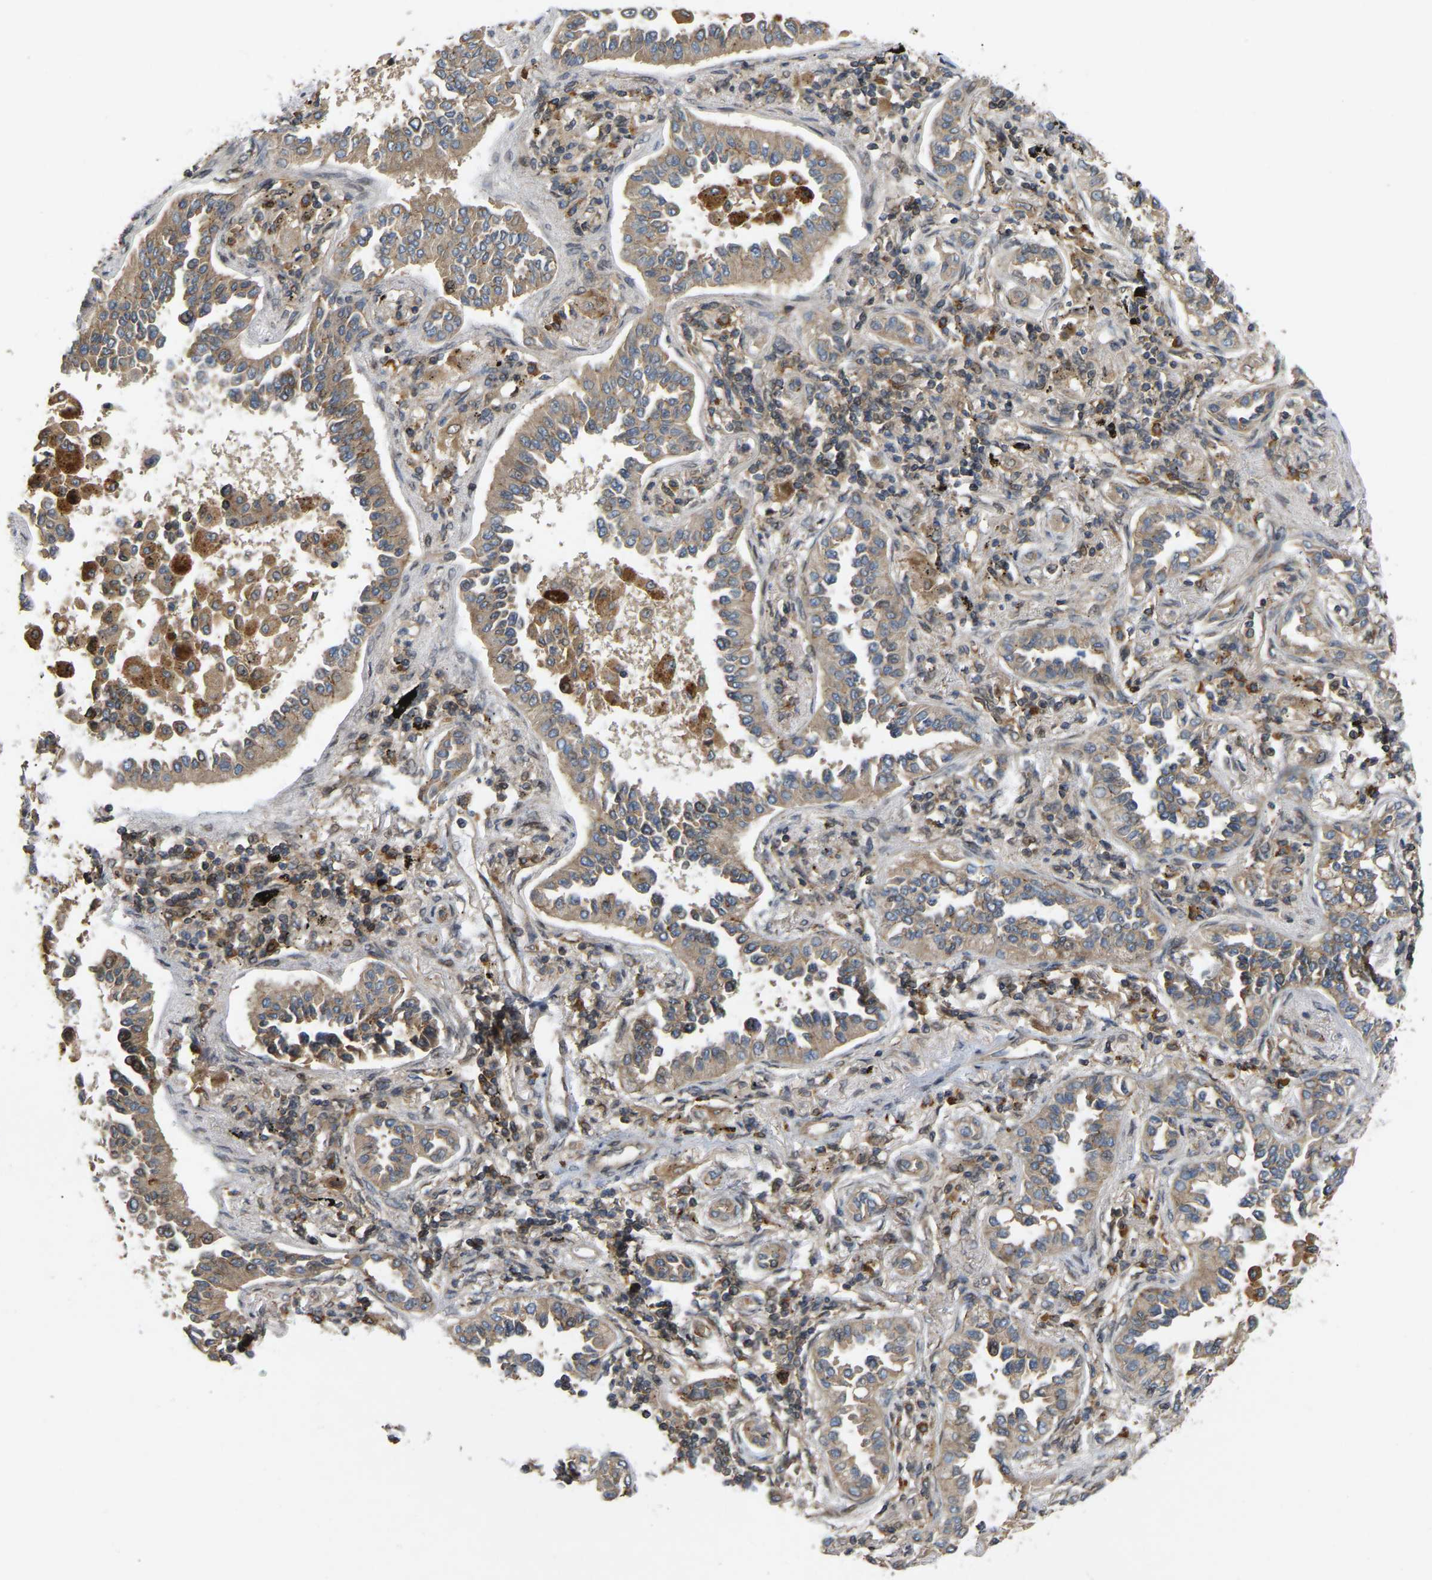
{"staining": {"intensity": "moderate", "quantity": "25%-75%", "location": "cytoplasmic/membranous"}, "tissue": "lung cancer", "cell_type": "Tumor cells", "image_type": "cancer", "snomed": [{"axis": "morphology", "description": "Normal tissue, NOS"}, {"axis": "morphology", "description": "Adenocarcinoma, NOS"}, {"axis": "topography", "description": "Lung"}], "caption": "Tumor cells display medium levels of moderate cytoplasmic/membranous expression in approximately 25%-75% of cells in lung cancer (adenocarcinoma). Nuclei are stained in blue.", "gene": "KIAA1549", "patient": {"sex": "male", "age": 59}}